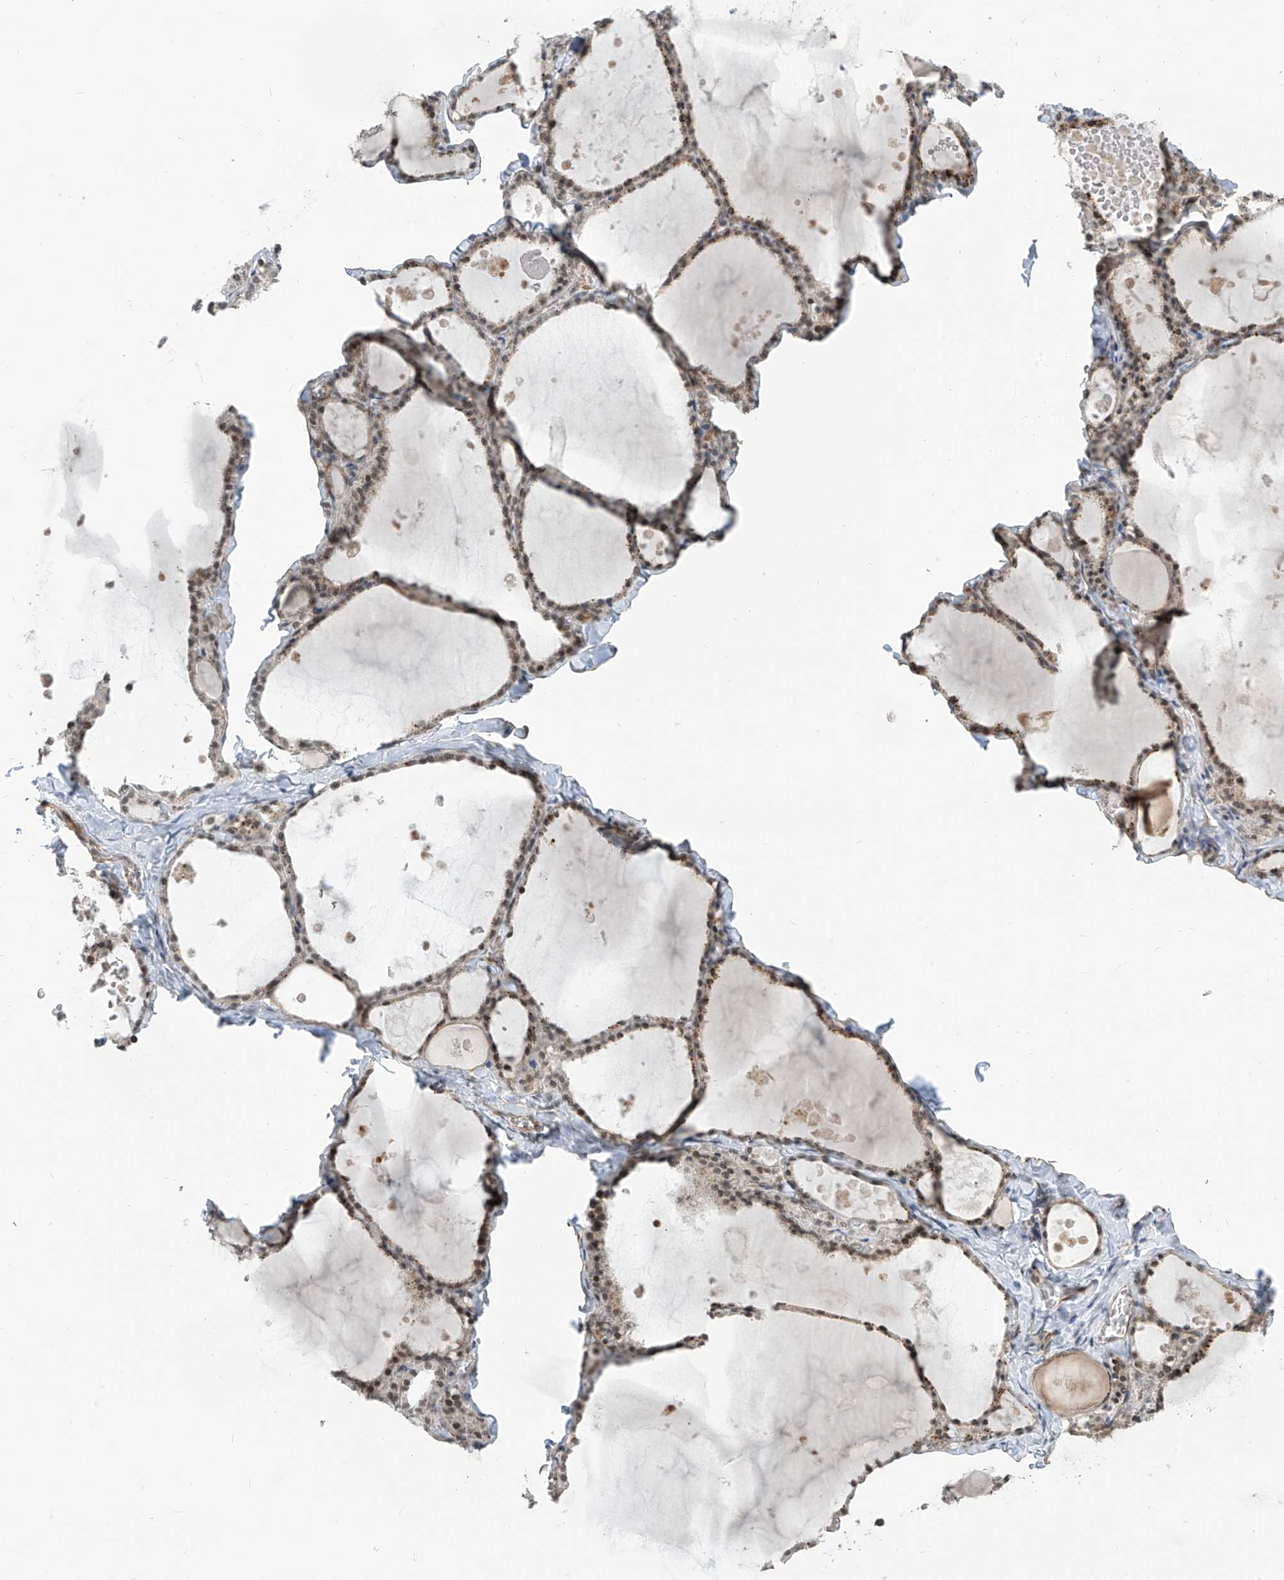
{"staining": {"intensity": "weak", "quantity": ">75%", "location": "nuclear"}, "tissue": "thyroid gland", "cell_type": "Glandular cells", "image_type": "normal", "snomed": [{"axis": "morphology", "description": "Normal tissue, NOS"}, {"axis": "topography", "description": "Thyroid gland"}], "caption": "Benign thyroid gland was stained to show a protein in brown. There is low levels of weak nuclear positivity in about >75% of glandular cells. Immunohistochemistry stains the protein of interest in brown and the nuclei are stained blue.", "gene": "METAP1D", "patient": {"sex": "male", "age": 56}}